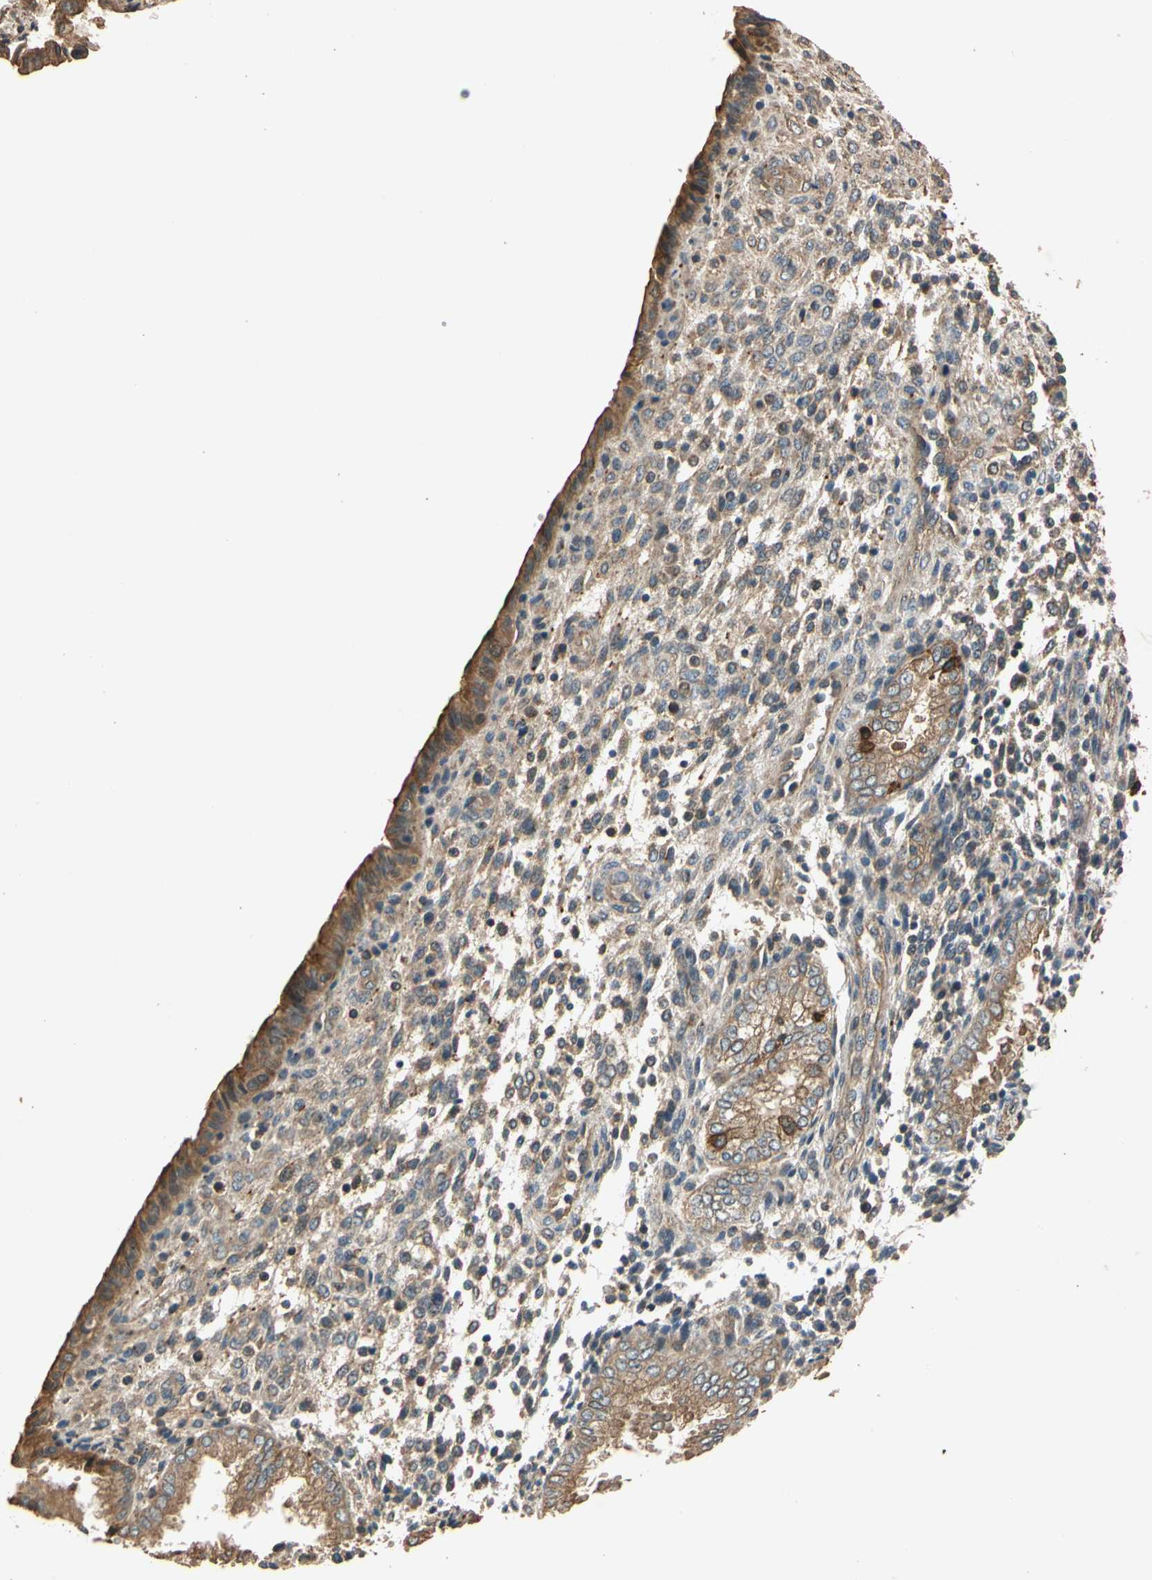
{"staining": {"intensity": "moderate", "quantity": ">75%", "location": "cytoplasmic/membranous"}, "tissue": "endometrium", "cell_type": "Cells in endometrial stroma", "image_type": "normal", "snomed": [{"axis": "morphology", "description": "Normal tissue, NOS"}, {"axis": "topography", "description": "Endometrium"}], "caption": "Protein expression analysis of unremarkable human endometrium reveals moderate cytoplasmic/membranous staining in approximately >75% of cells in endometrial stroma.", "gene": "MGRN1", "patient": {"sex": "female", "age": 33}}